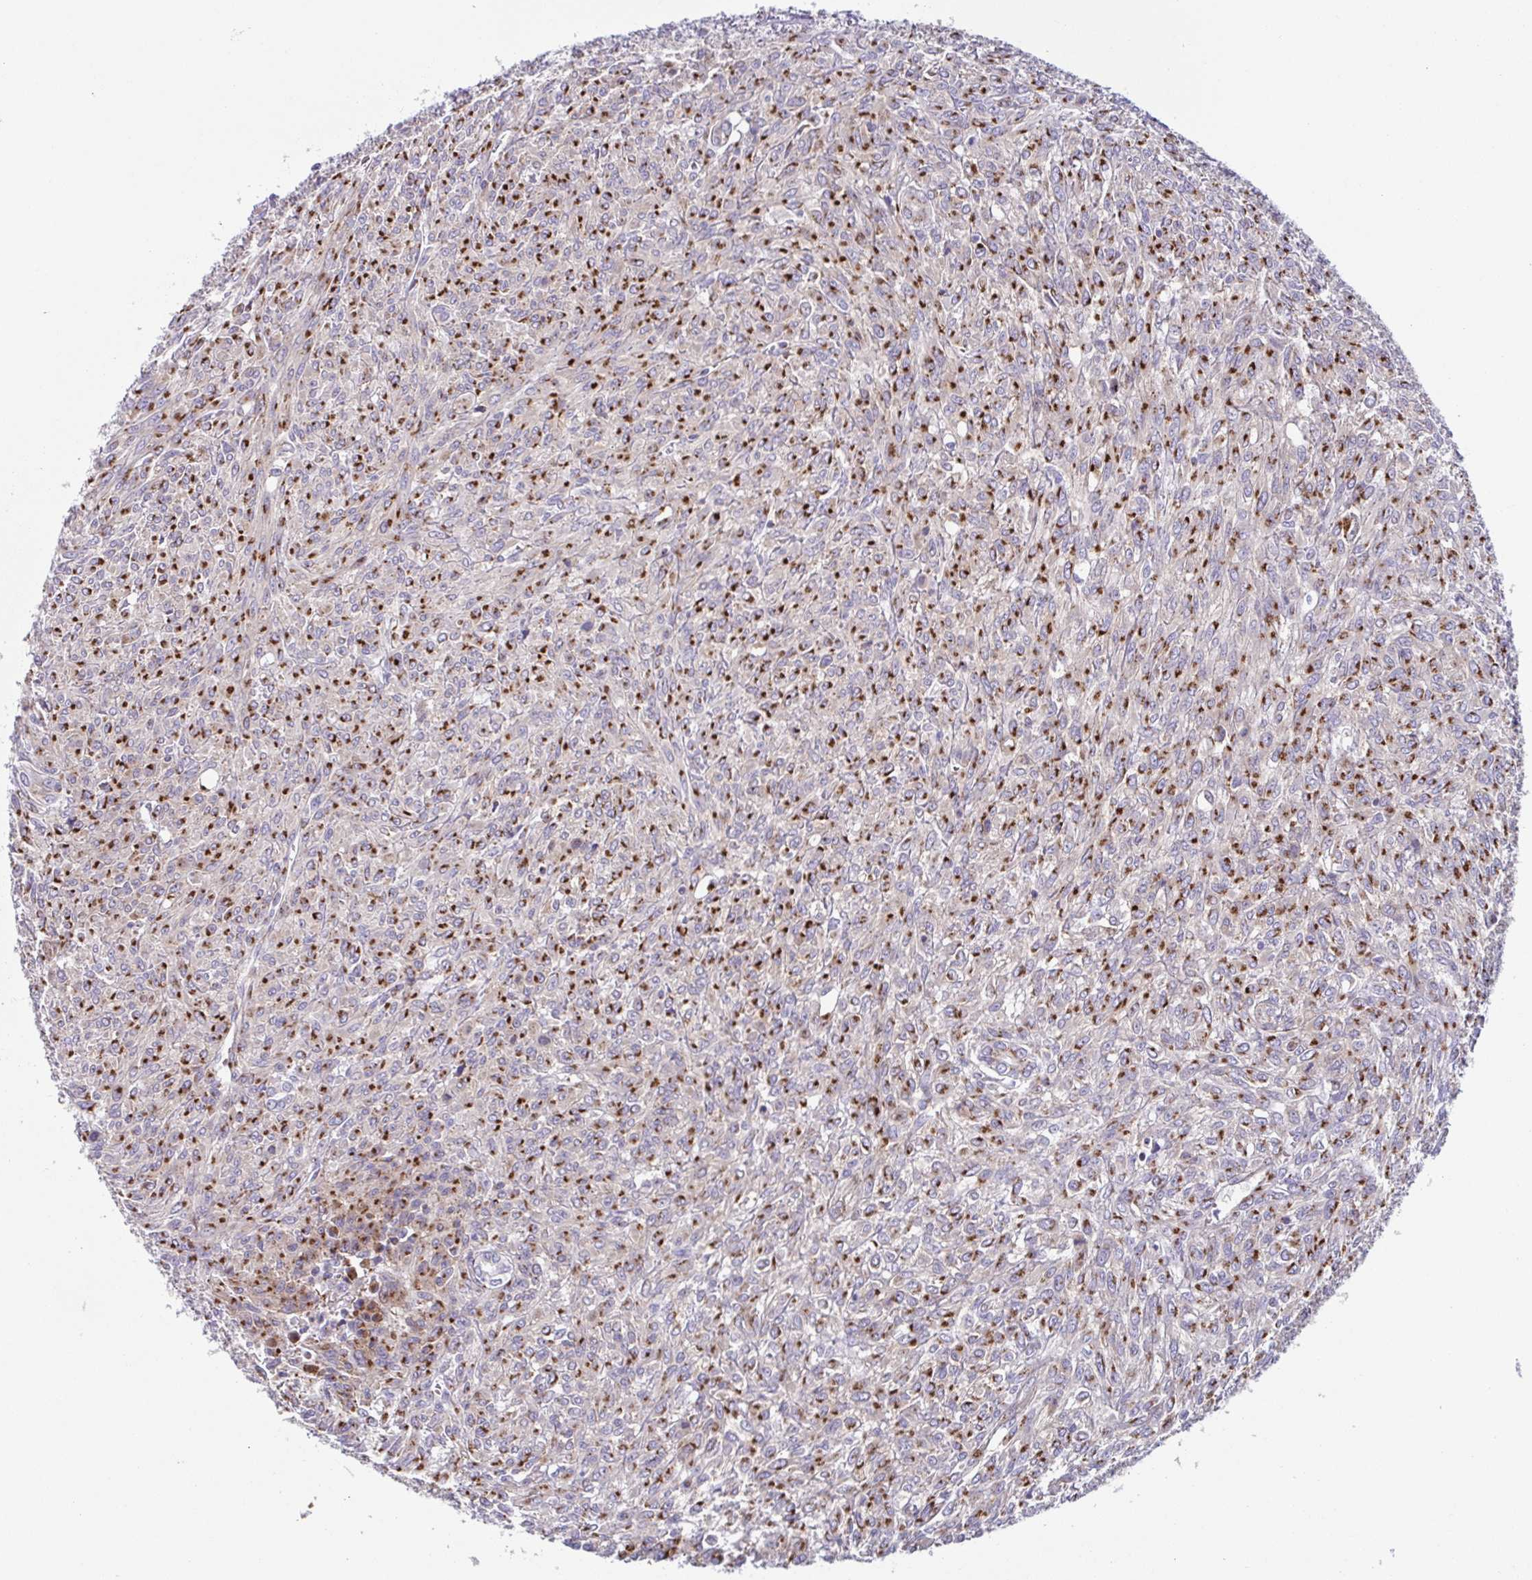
{"staining": {"intensity": "moderate", "quantity": ">75%", "location": "cytoplasmic/membranous"}, "tissue": "renal cancer", "cell_type": "Tumor cells", "image_type": "cancer", "snomed": [{"axis": "morphology", "description": "Adenocarcinoma, NOS"}, {"axis": "topography", "description": "Kidney"}], "caption": "Adenocarcinoma (renal) stained with a protein marker displays moderate staining in tumor cells.", "gene": "COL17A1", "patient": {"sex": "male", "age": 58}}